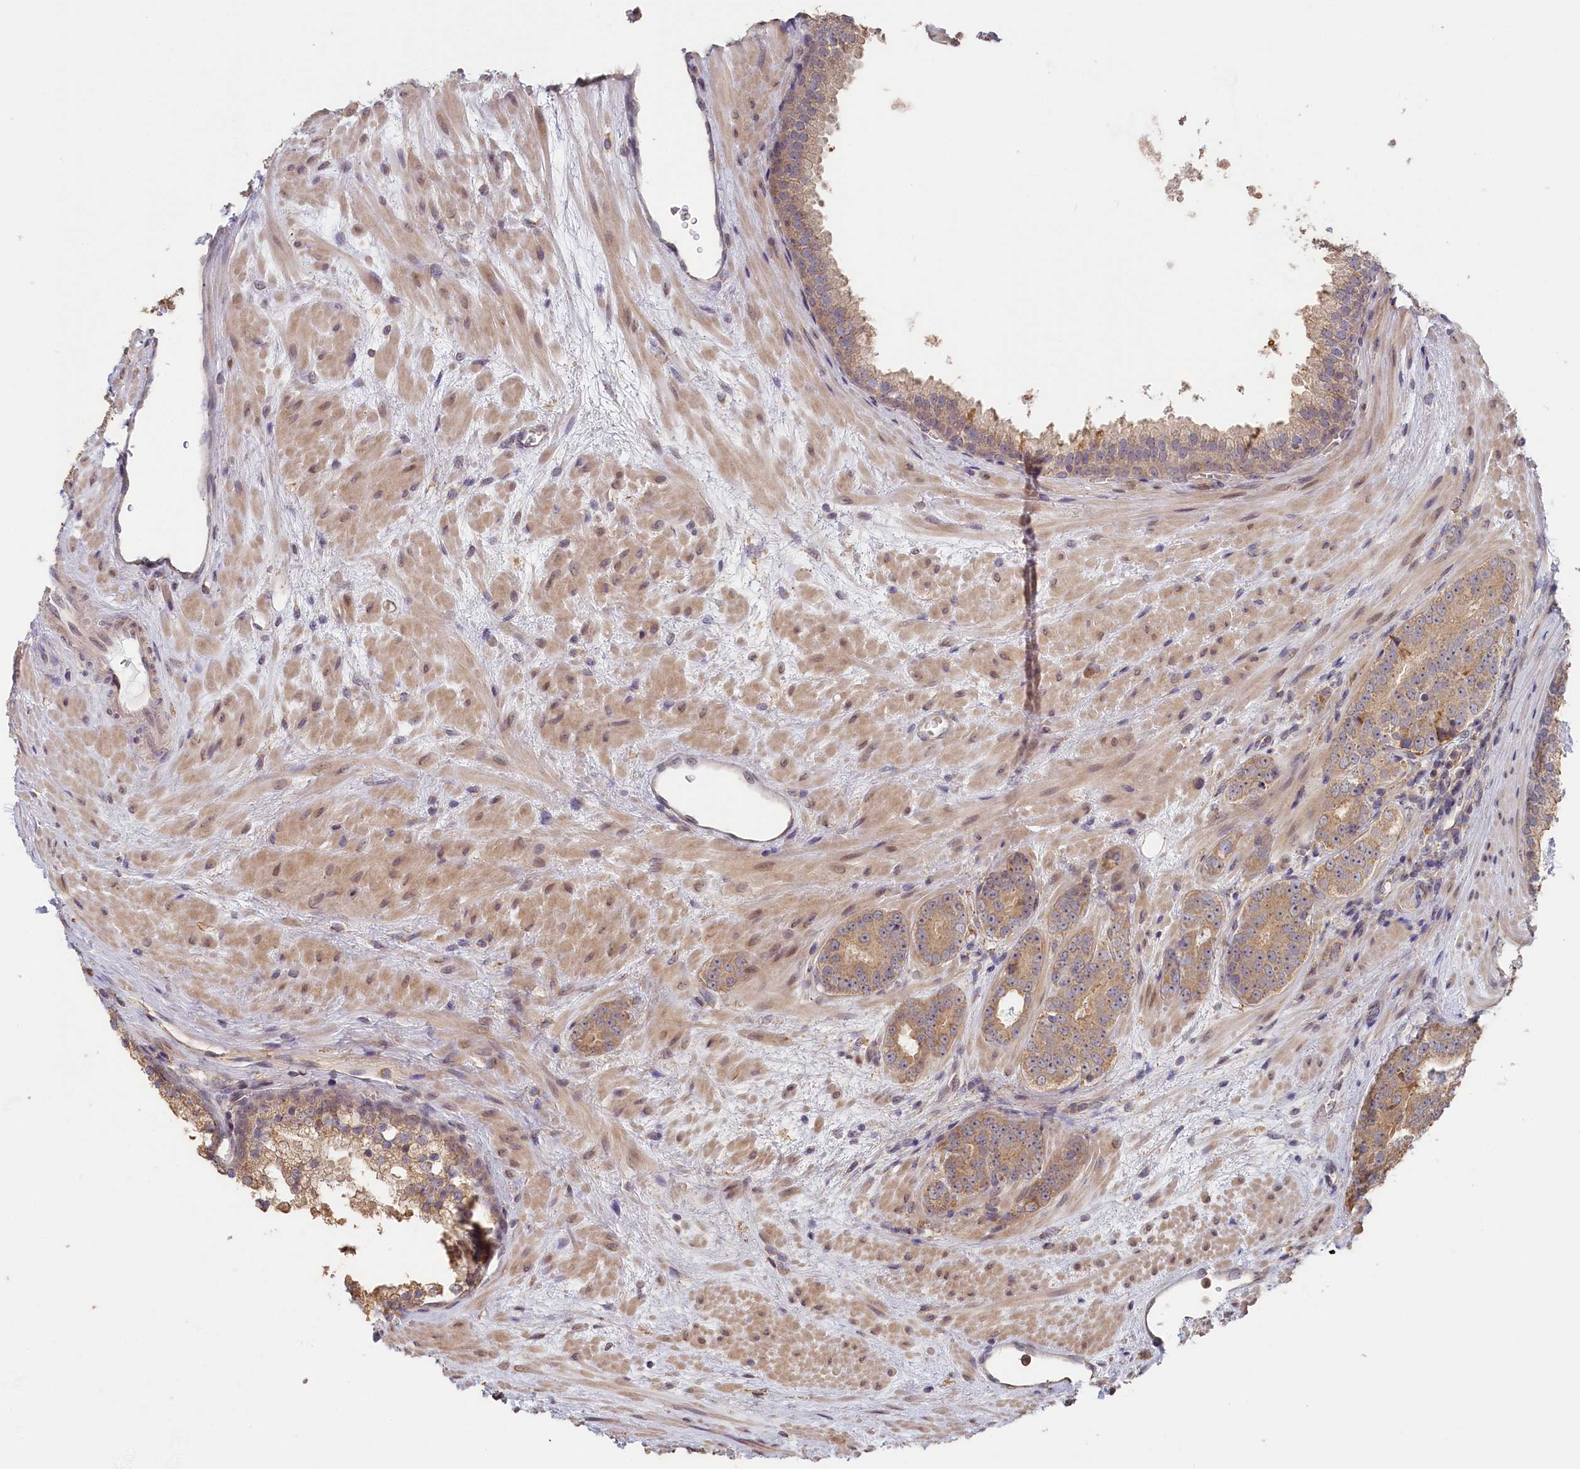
{"staining": {"intensity": "weak", "quantity": ">75%", "location": "cytoplasmic/membranous"}, "tissue": "prostate cancer", "cell_type": "Tumor cells", "image_type": "cancer", "snomed": [{"axis": "morphology", "description": "Adenocarcinoma, High grade"}, {"axis": "topography", "description": "Prostate"}], "caption": "High-grade adenocarcinoma (prostate) stained with DAB (3,3'-diaminobenzidine) immunohistochemistry (IHC) displays low levels of weak cytoplasmic/membranous positivity in about >75% of tumor cells. The protein is shown in brown color, while the nuclei are stained blue.", "gene": "STX16", "patient": {"sex": "male", "age": 56}}